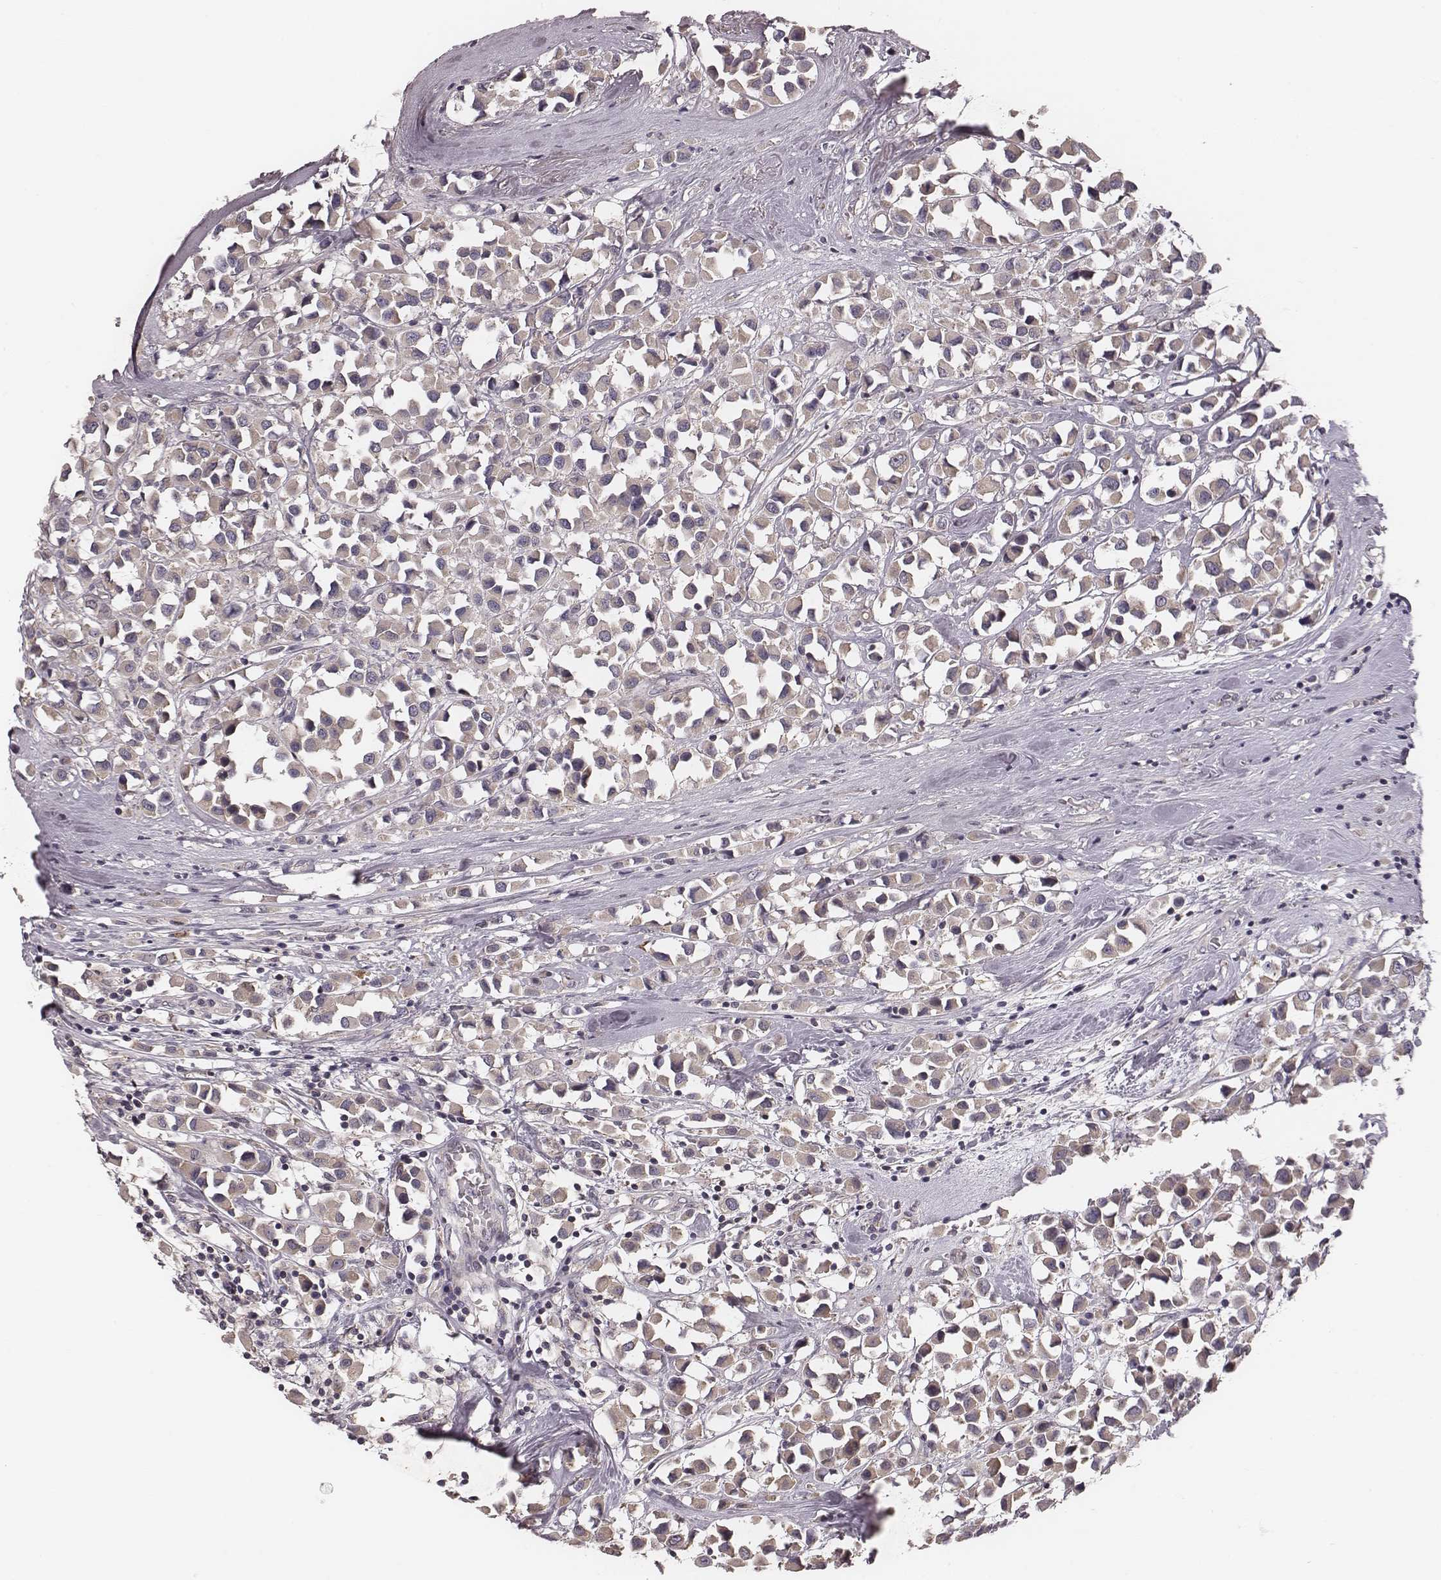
{"staining": {"intensity": "weak", "quantity": ">75%", "location": "cytoplasmic/membranous"}, "tissue": "breast cancer", "cell_type": "Tumor cells", "image_type": "cancer", "snomed": [{"axis": "morphology", "description": "Duct carcinoma"}, {"axis": "topography", "description": "Breast"}], "caption": "Brown immunohistochemical staining in infiltrating ductal carcinoma (breast) shows weak cytoplasmic/membranous positivity in approximately >75% of tumor cells.", "gene": "P2RX5", "patient": {"sex": "female", "age": 61}}